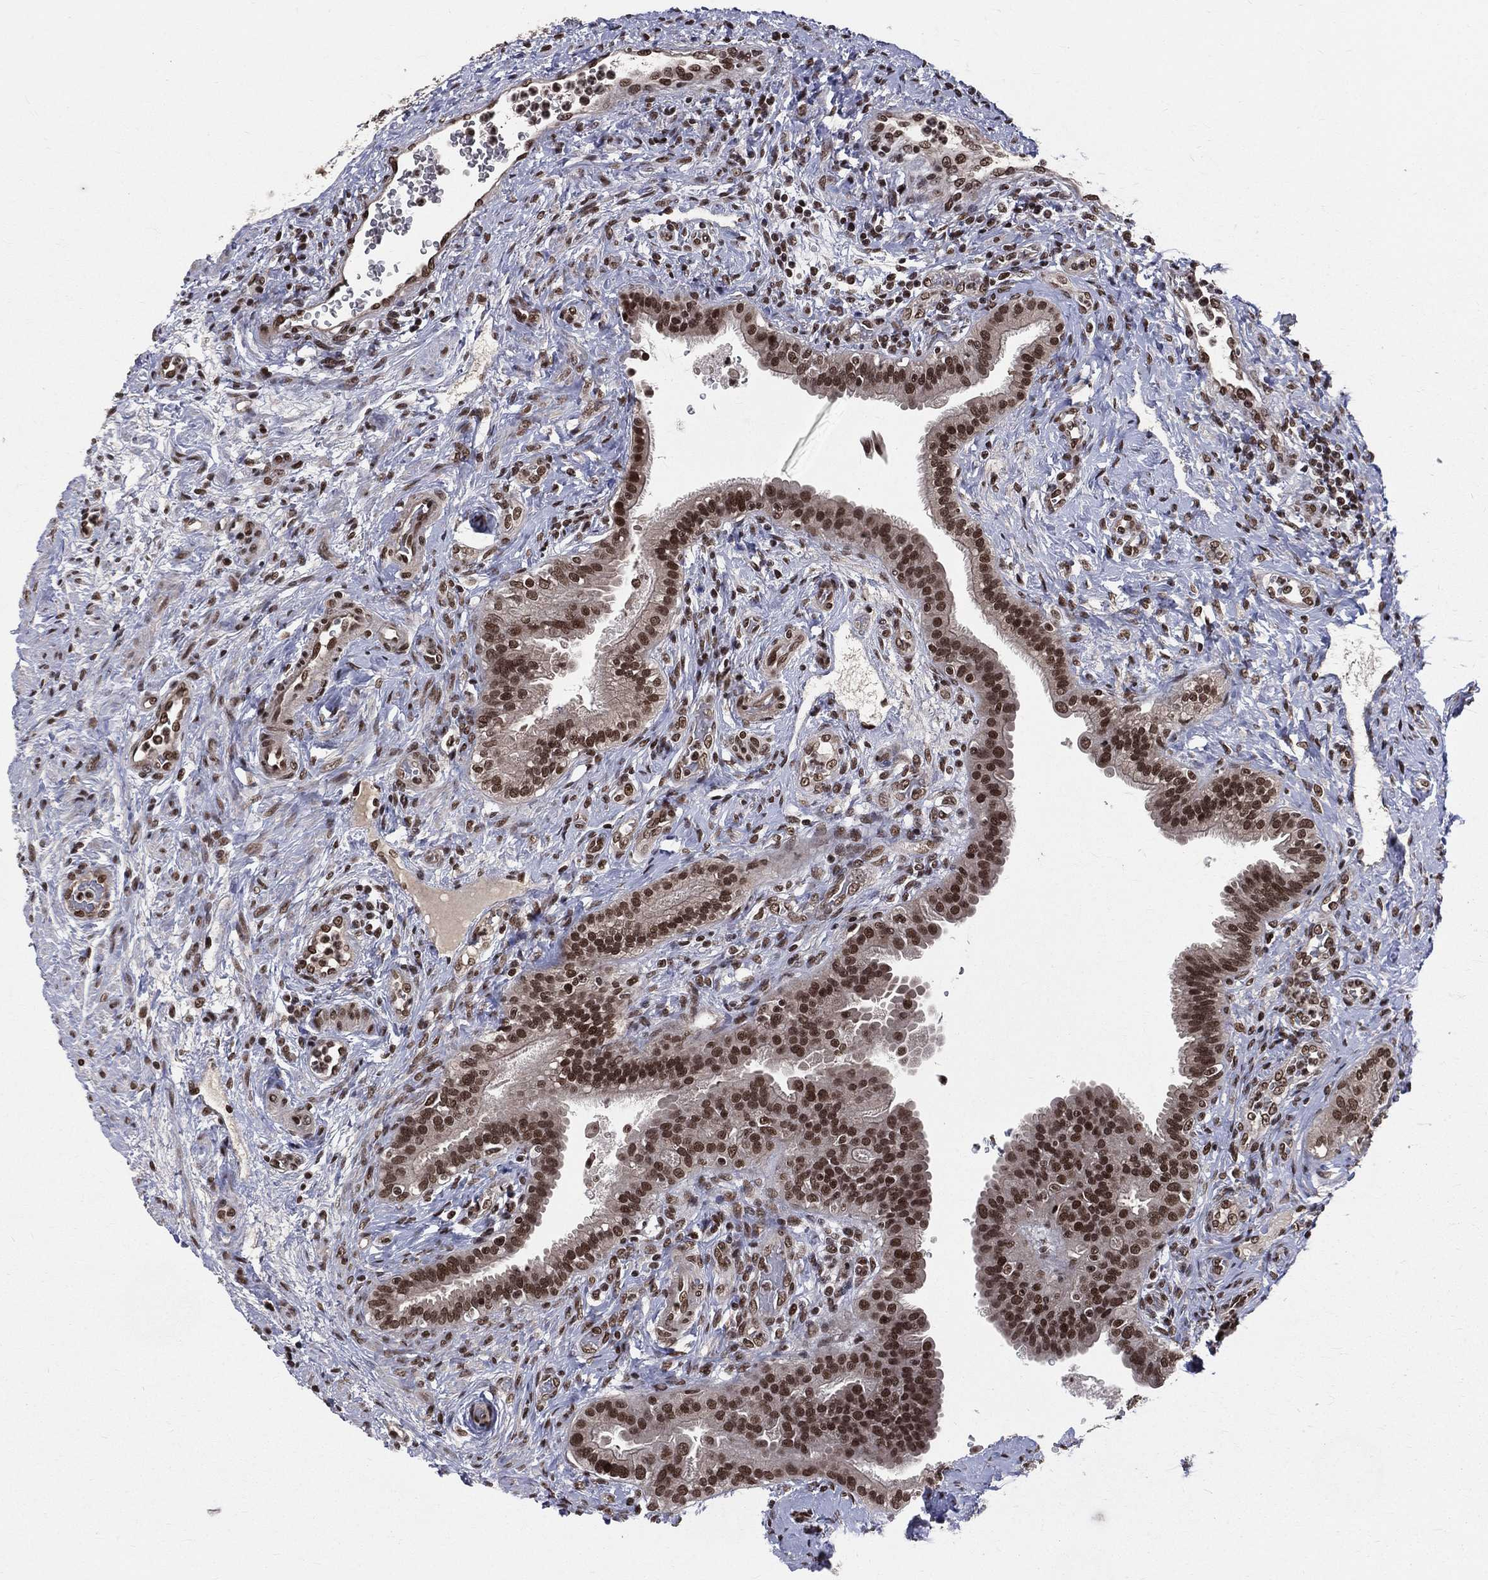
{"staining": {"intensity": "strong", "quantity": "25%-75%", "location": "nuclear"}, "tissue": "fallopian tube", "cell_type": "Glandular cells", "image_type": "normal", "snomed": [{"axis": "morphology", "description": "Normal tissue, NOS"}, {"axis": "topography", "description": "Fallopian tube"}], "caption": "Protein analysis of unremarkable fallopian tube reveals strong nuclear positivity in about 25%-75% of glandular cells.", "gene": "SMC3", "patient": {"sex": "female", "age": 41}}